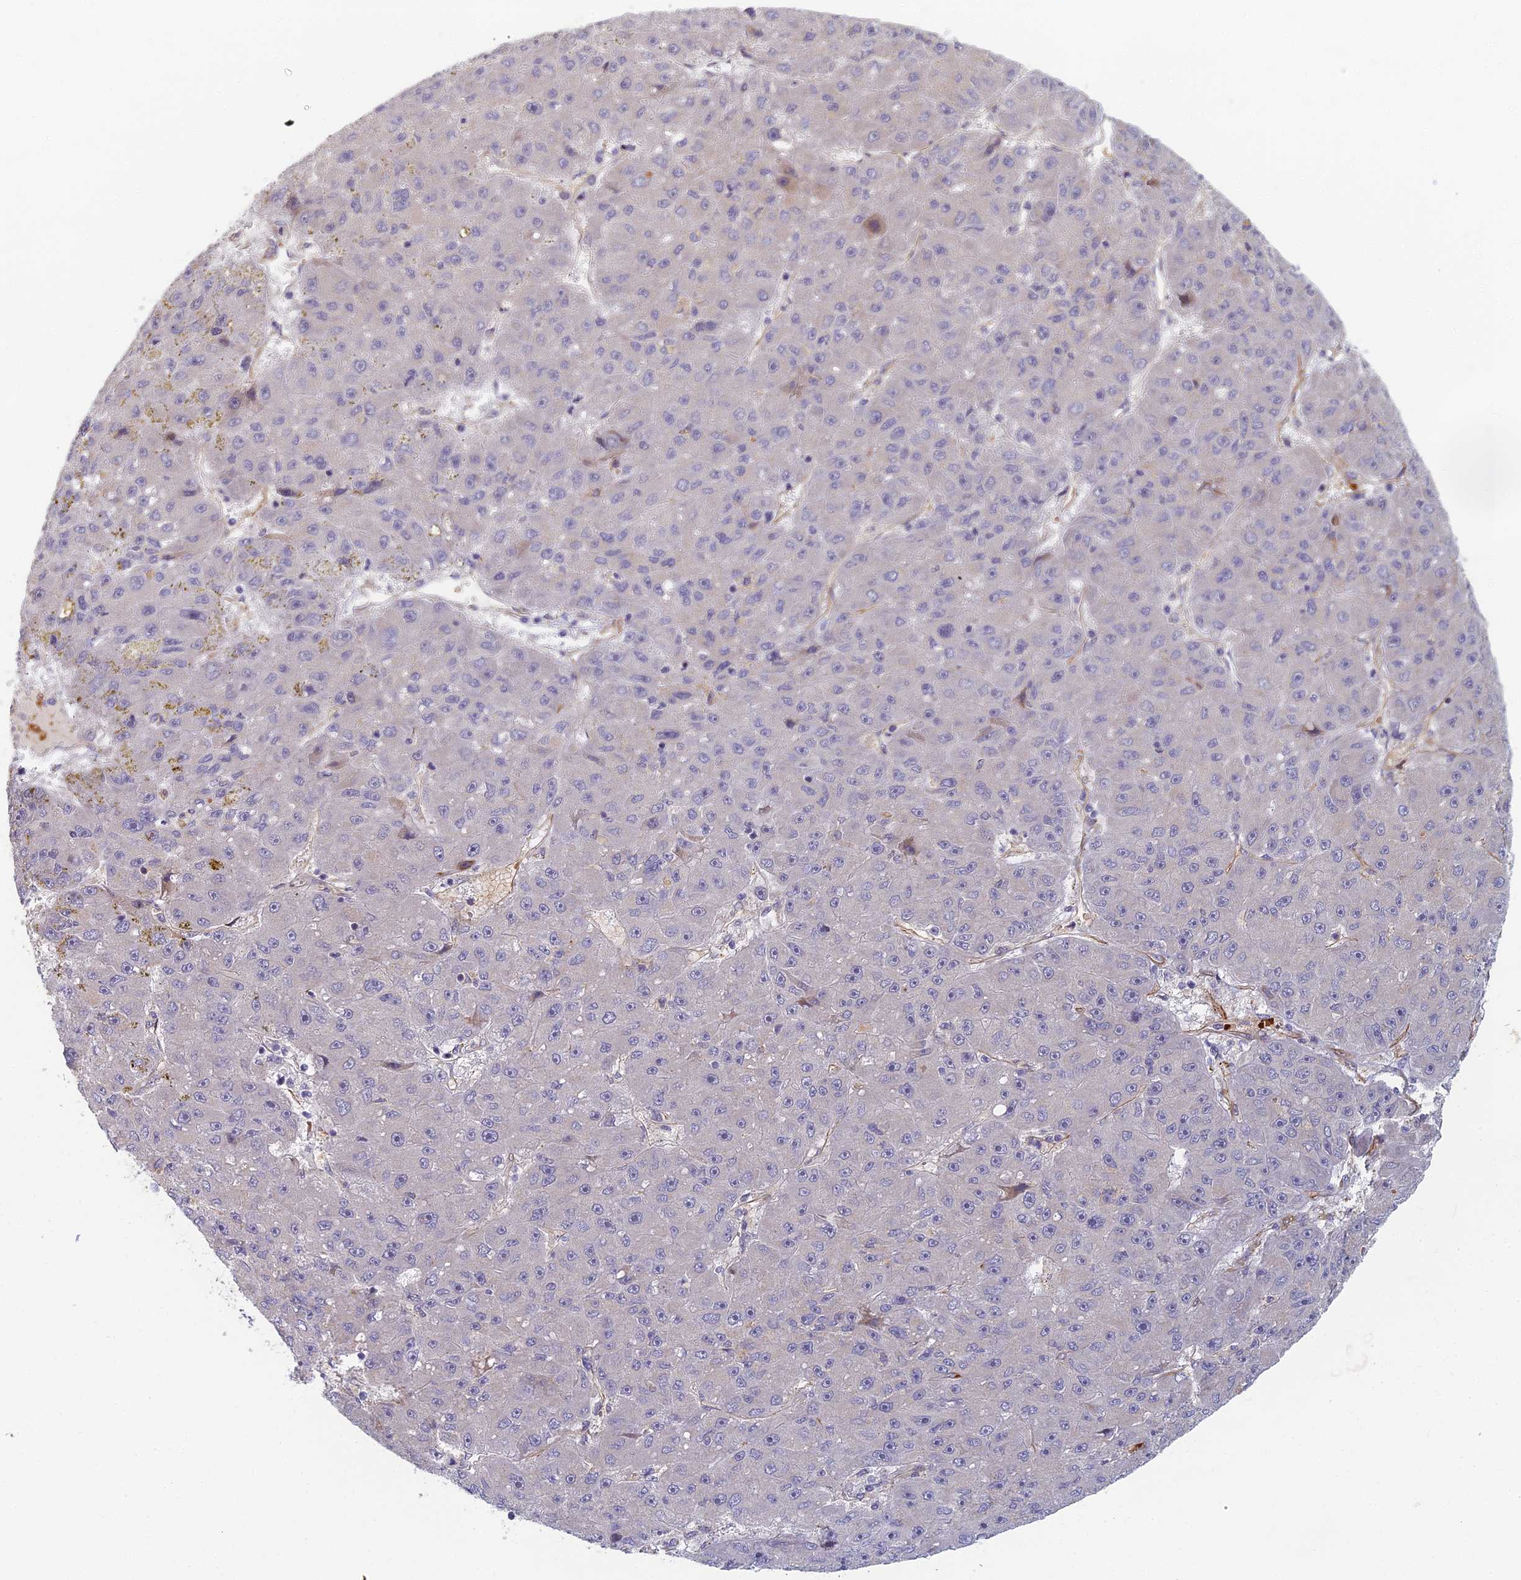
{"staining": {"intensity": "negative", "quantity": "none", "location": "none"}, "tissue": "liver cancer", "cell_type": "Tumor cells", "image_type": "cancer", "snomed": [{"axis": "morphology", "description": "Carcinoma, Hepatocellular, NOS"}, {"axis": "topography", "description": "Liver"}], "caption": "Immunohistochemistry photomicrograph of liver hepatocellular carcinoma stained for a protein (brown), which shows no expression in tumor cells.", "gene": "ABCB10", "patient": {"sex": "male", "age": 67}}